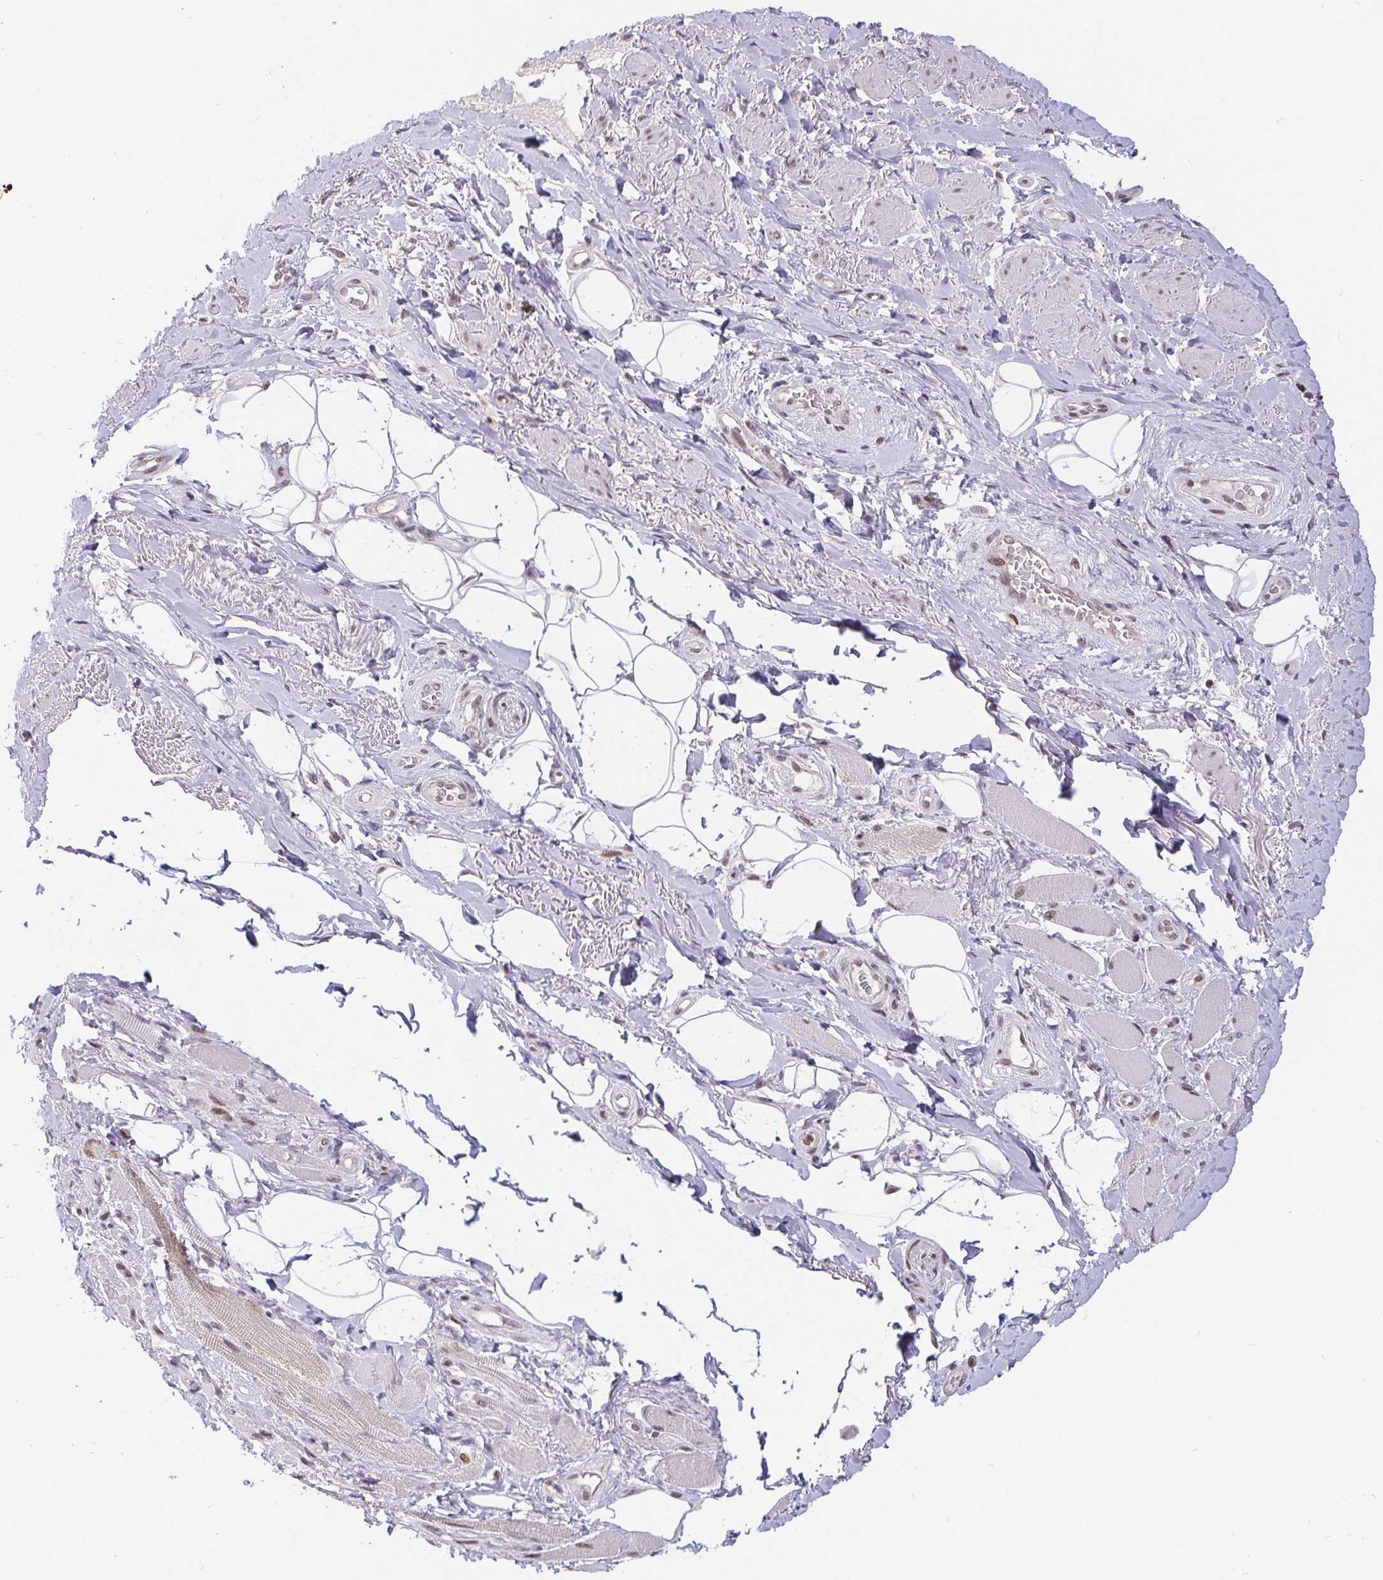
{"staining": {"intensity": "weak", "quantity": "25%-75%", "location": "nuclear"}, "tissue": "adipose tissue", "cell_type": "Adipocytes", "image_type": "normal", "snomed": [{"axis": "morphology", "description": "Normal tissue, NOS"}, {"axis": "topography", "description": "Anal"}, {"axis": "topography", "description": "Peripheral nerve tissue"}], "caption": "The photomicrograph demonstrates a brown stain indicating the presence of a protein in the nuclear of adipocytes in adipose tissue. (DAB IHC, brown staining for protein, blue staining for nuclei).", "gene": "POU2F1", "patient": {"sex": "male", "age": 53}}